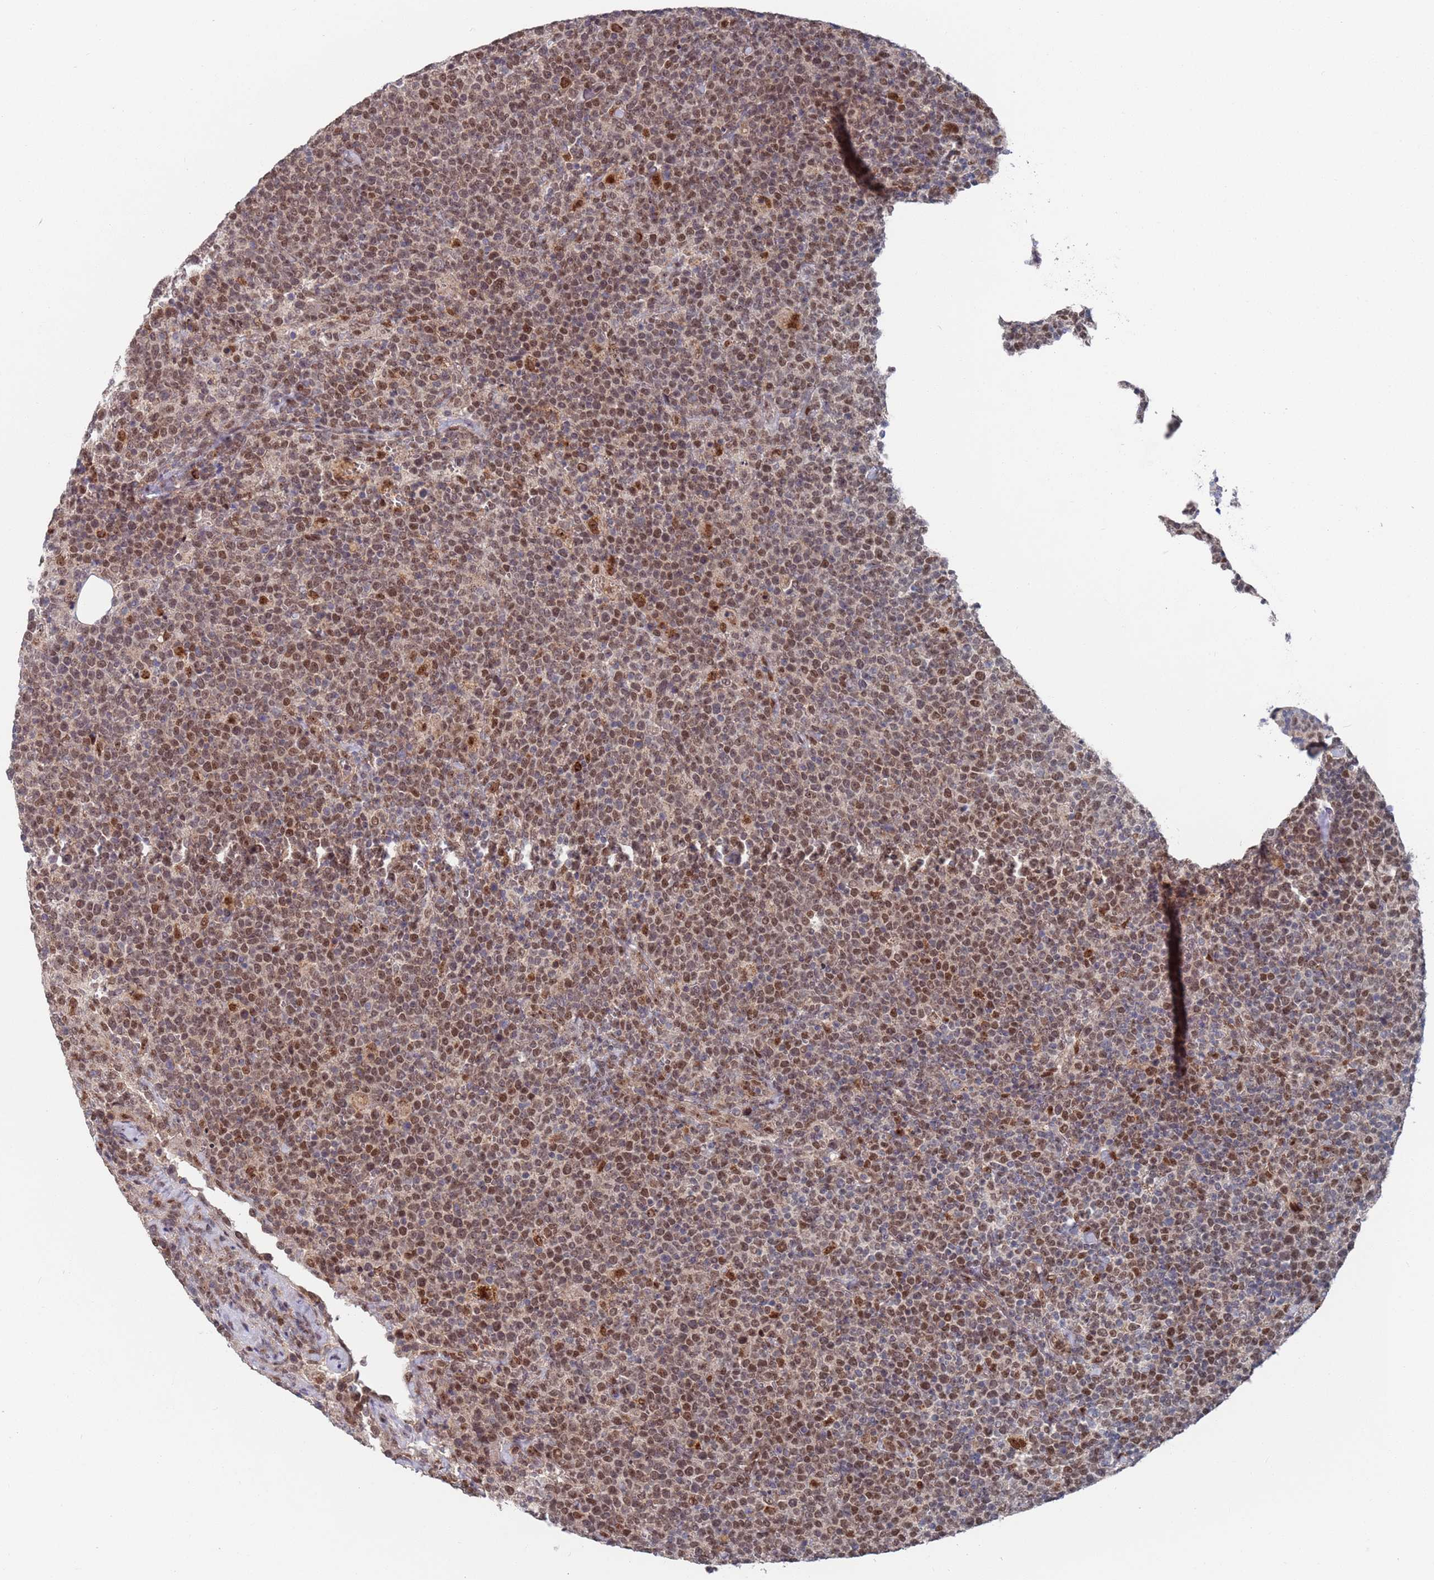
{"staining": {"intensity": "moderate", "quantity": ">75%", "location": "nuclear"}, "tissue": "lymphoma", "cell_type": "Tumor cells", "image_type": "cancer", "snomed": [{"axis": "morphology", "description": "Malignant lymphoma, non-Hodgkin's type, High grade"}, {"axis": "topography", "description": "Lymph node"}], "caption": "Human malignant lymphoma, non-Hodgkin's type (high-grade) stained with a protein marker displays moderate staining in tumor cells.", "gene": "RPP25", "patient": {"sex": "male", "age": 61}}